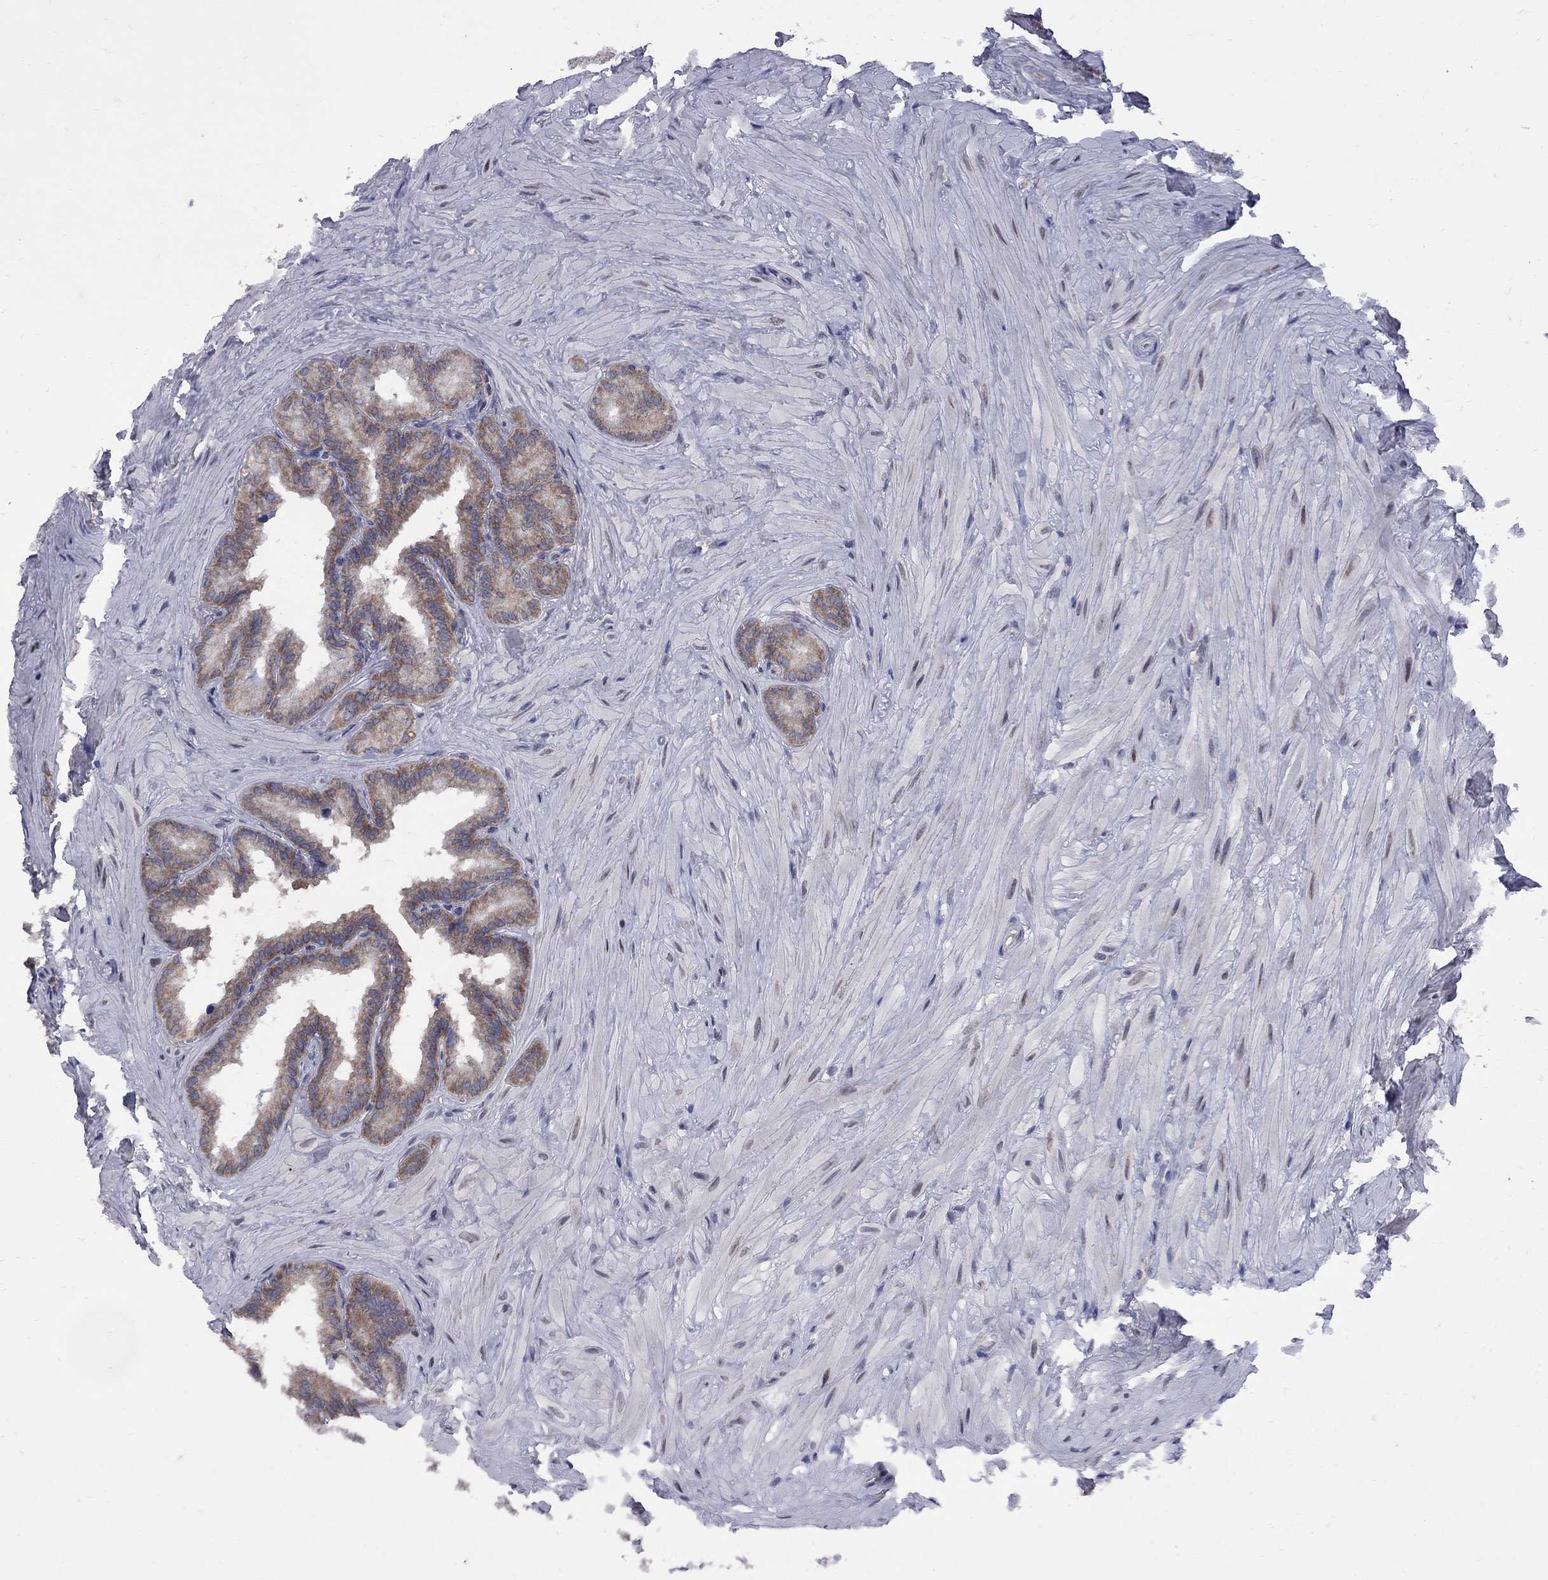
{"staining": {"intensity": "moderate", "quantity": "25%-75%", "location": "cytoplasmic/membranous"}, "tissue": "seminal vesicle", "cell_type": "Glandular cells", "image_type": "normal", "snomed": [{"axis": "morphology", "description": "Normal tissue, NOS"}, {"axis": "topography", "description": "Seminal veicle"}], "caption": "A brown stain shows moderate cytoplasmic/membranous positivity of a protein in glandular cells of unremarkable human seminal vesicle.", "gene": "CNOT11", "patient": {"sex": "male", "age": 37}}